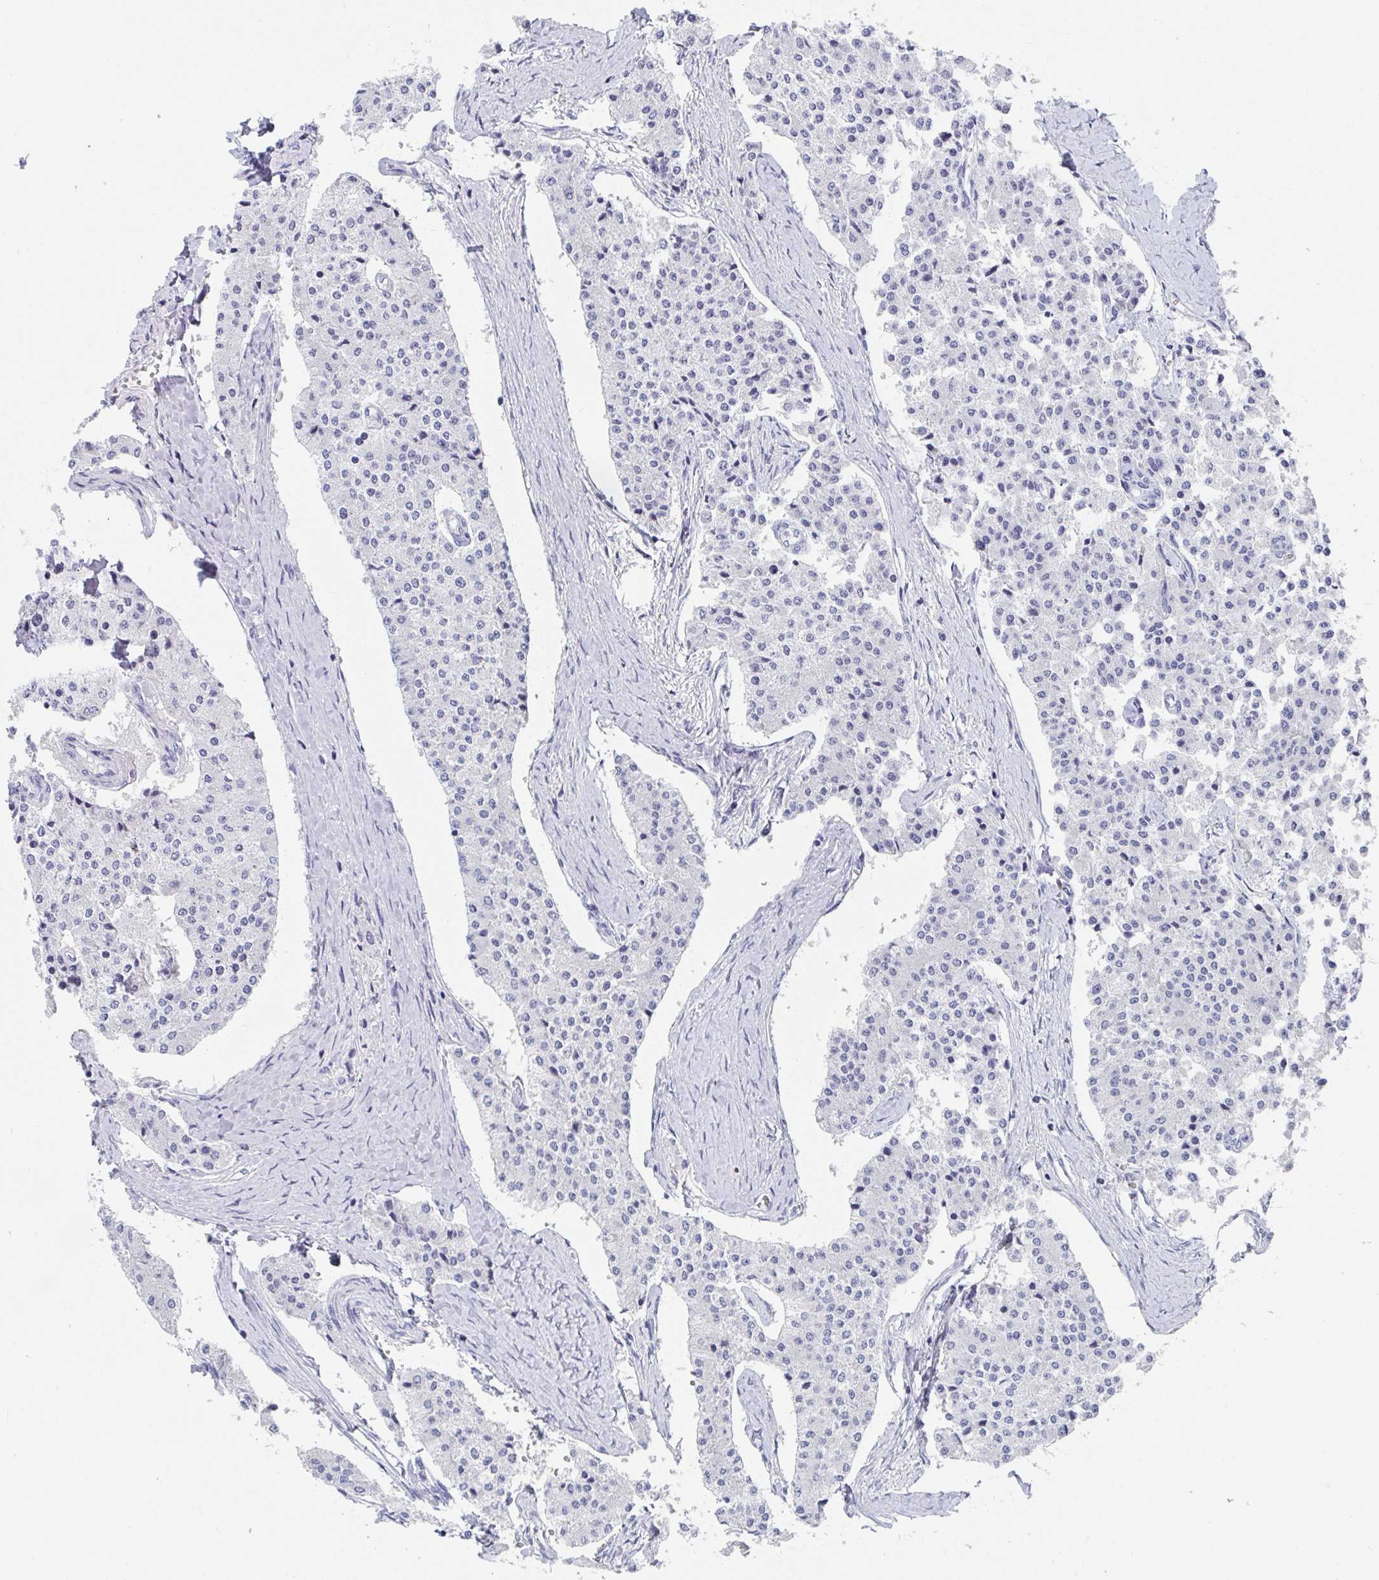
{"staining": {"intensity": "negative", "quantity": "none", "location": "none"}, "tissue": "carcinoid", "cell_type": "Tumor cells", "image_type": "cancer", "snomed": [{"axis": "morphology", "description": "Carcinoid, malignant, NOS"}, {"axis": "topography", "description": "Colon"}], "caption": "Histopathology image shows no protein staining in tumor cells of carcinoid (malignant) tissue.", "gene": "GRIA1", "patient": {"sex": "female", "age": 52}}